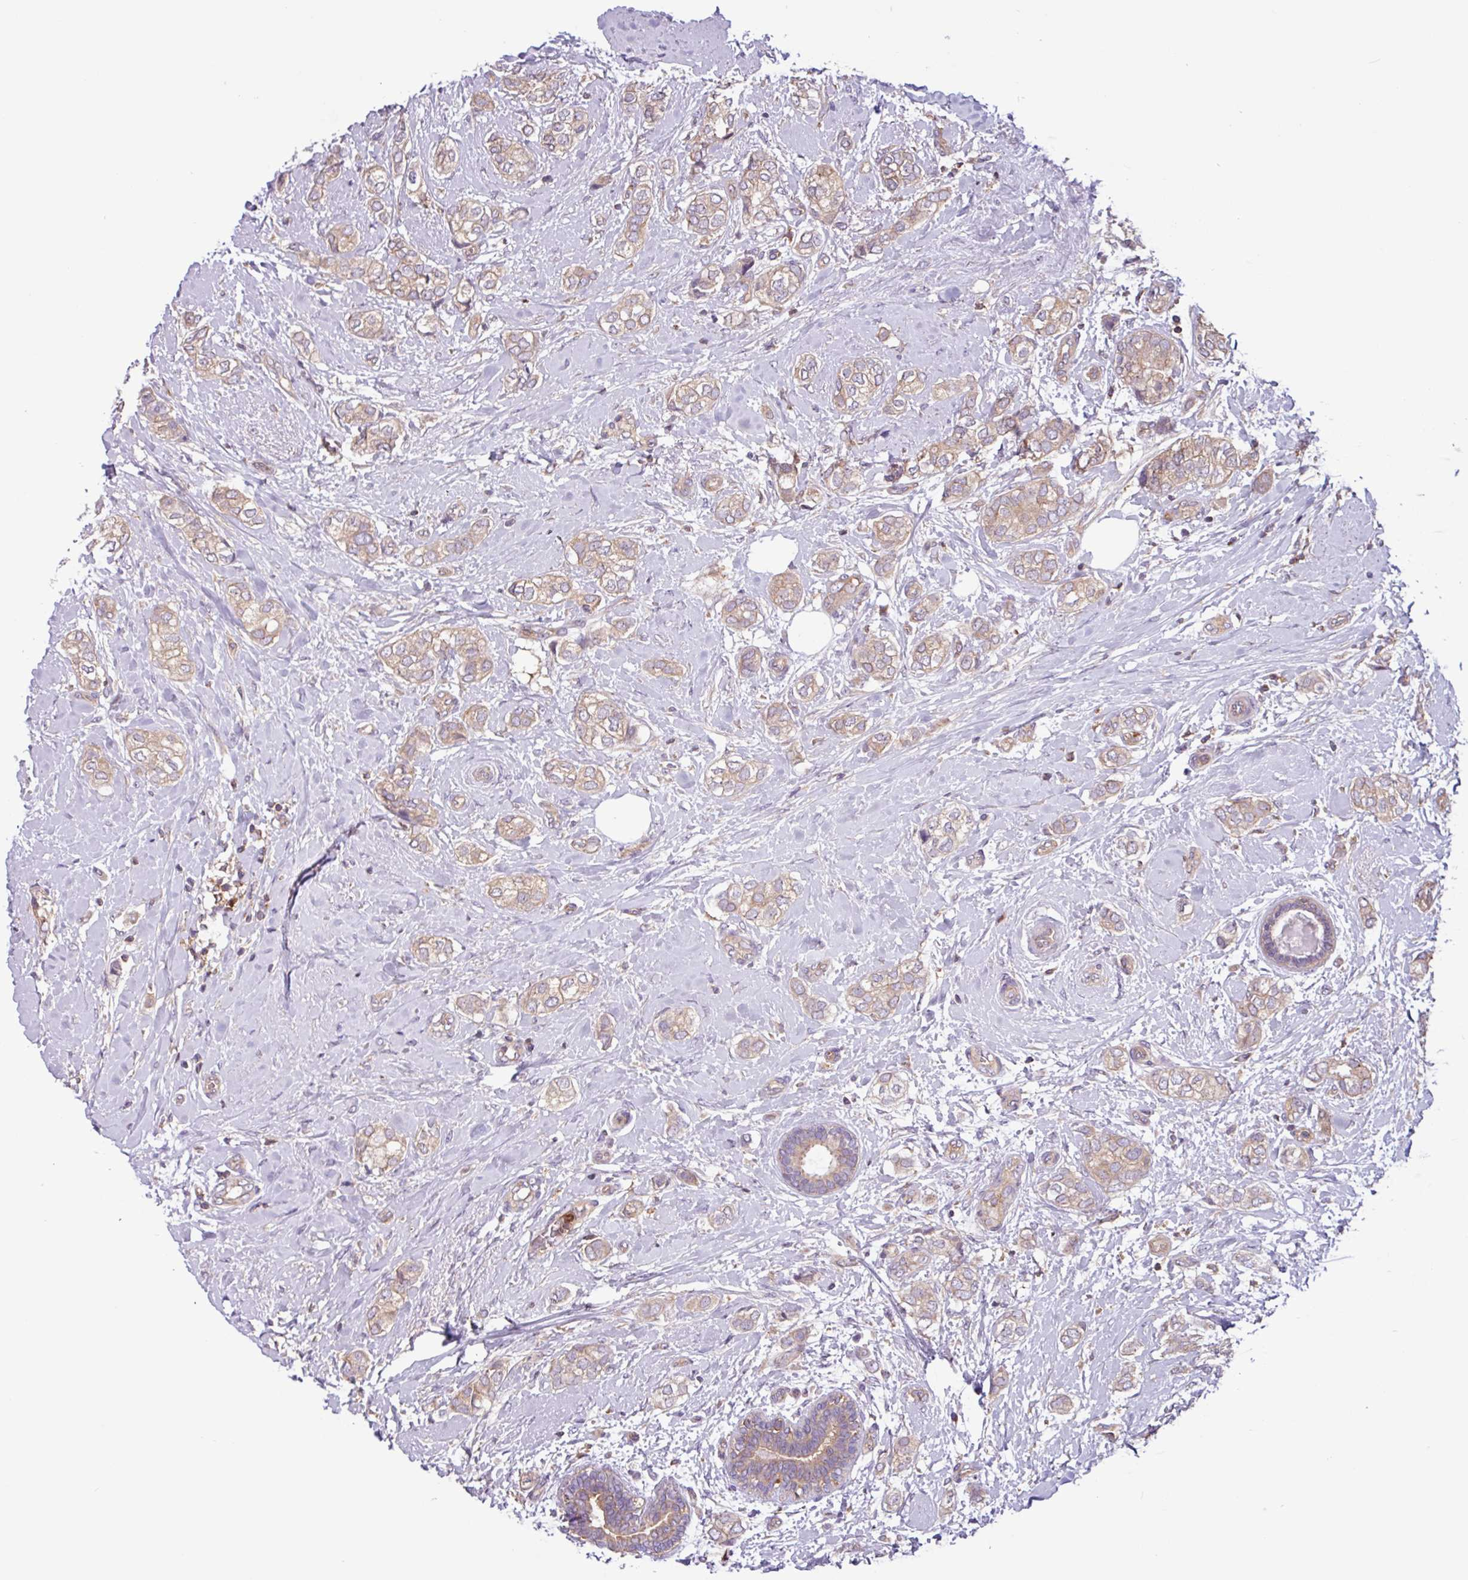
{"staining": {"intensity": "weak", "quantity": ">75%", "location": "cytoplasmic/membranous"}, "tissue": "breast cancer", "cell_type": "Tumor cells", "image_type": "cancer", "snomed": [{"axis": "morphology", "description": "Duct carcinoma"}, {"axis": "topography", "description": "Breast"}], "caption": "Immunohistochemical staining of breast infiltrating ductal carcinoma demonstrates weak cytoplasmic/membranous protein expression in approximately >75% of tumor cells.", "gene": "ACTR3", "patient": {"sex": "female", "age": 73}}